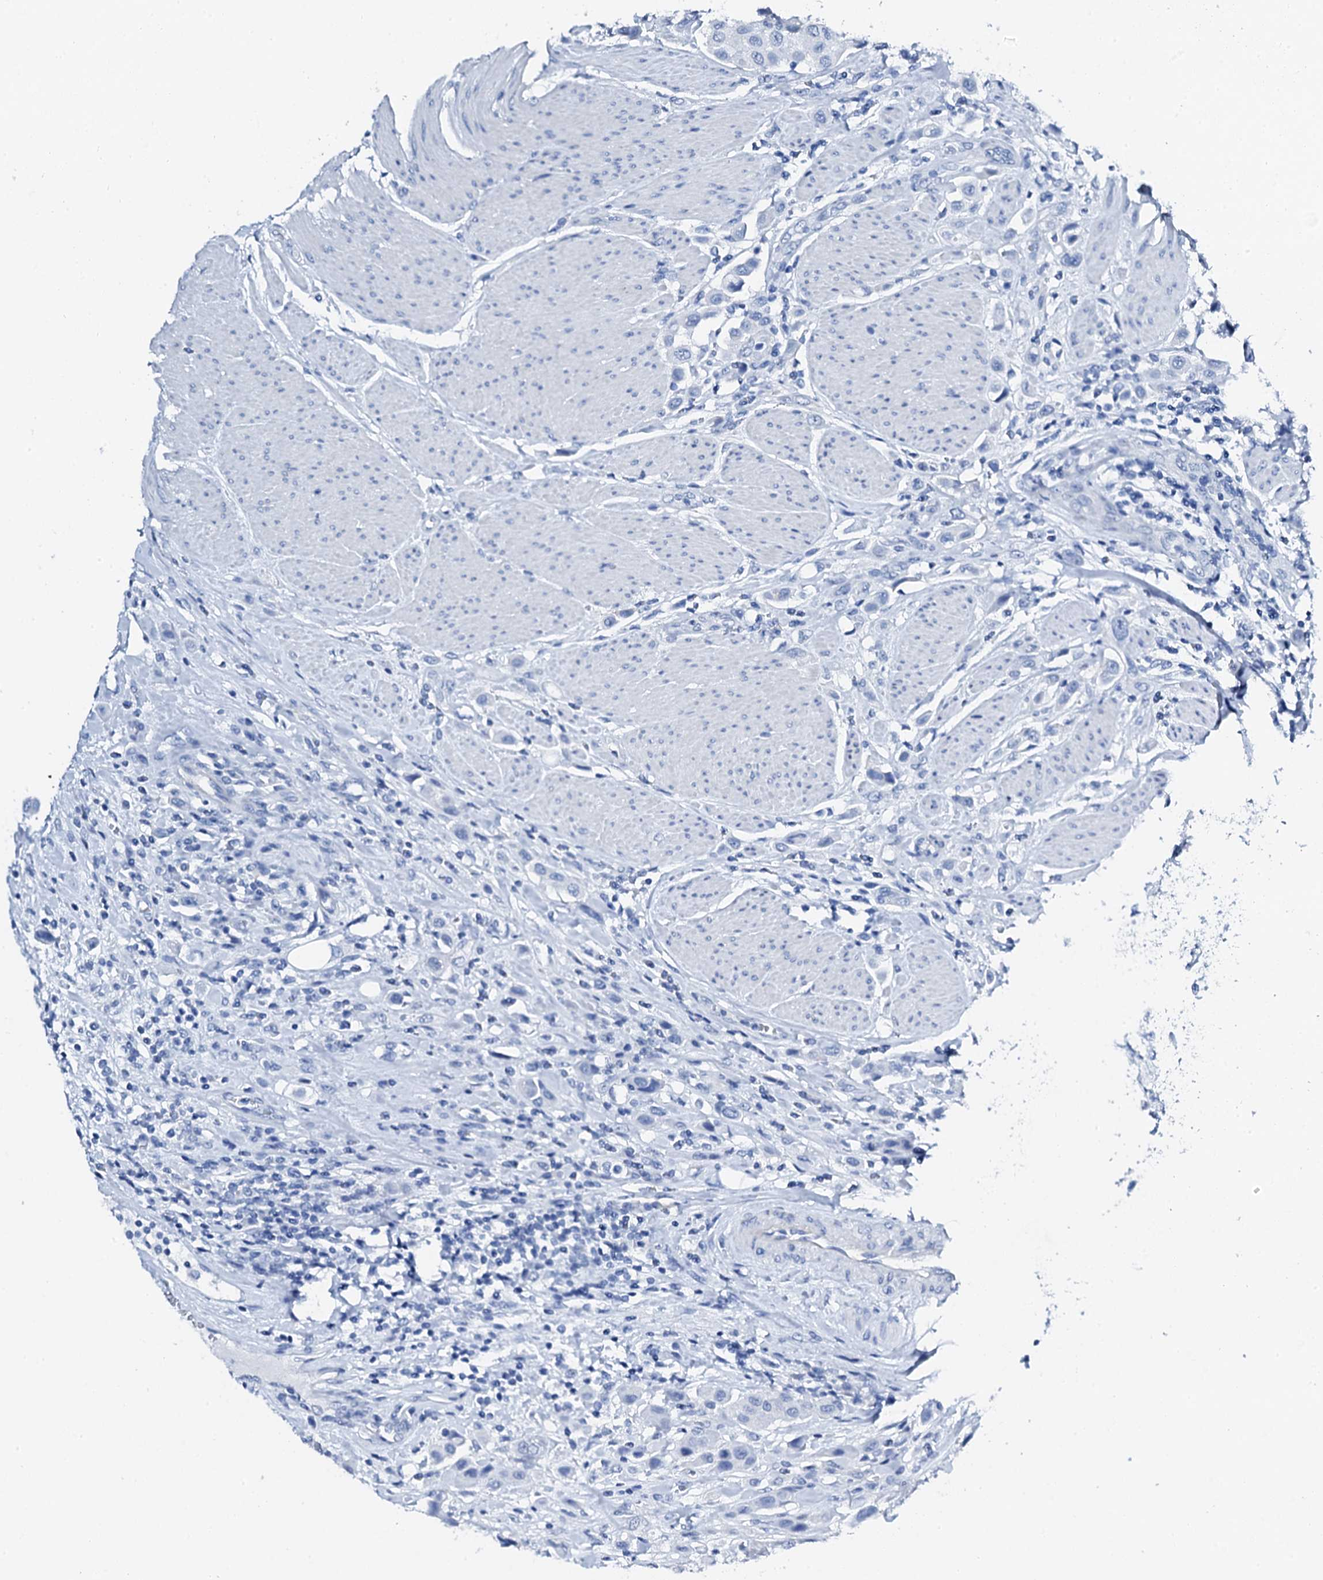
{"staining": {"intensity": "negative", "quantity": "none", "location": "none"}, "tissue": "urothelial cancer", "cell_type": "Tumor cells", "image_type": "cancer", "snomed": [{"axis": "morphology", "description": "Urothelial carcinoma, High grade"}, {"axis": "topography", "description": "Urinary bladder"}], "caption": "Immunohistochemistry (IHC) image of neoplastic tissue: human urothelial carcinoma (high-grade) stained with DAB reveals no significant protein expression in tumor cells. (DAB immunohistochemistry with hematoxylin counter stain).", "gene": "PTH", "patient": {"sex": "male", "age": 50}}